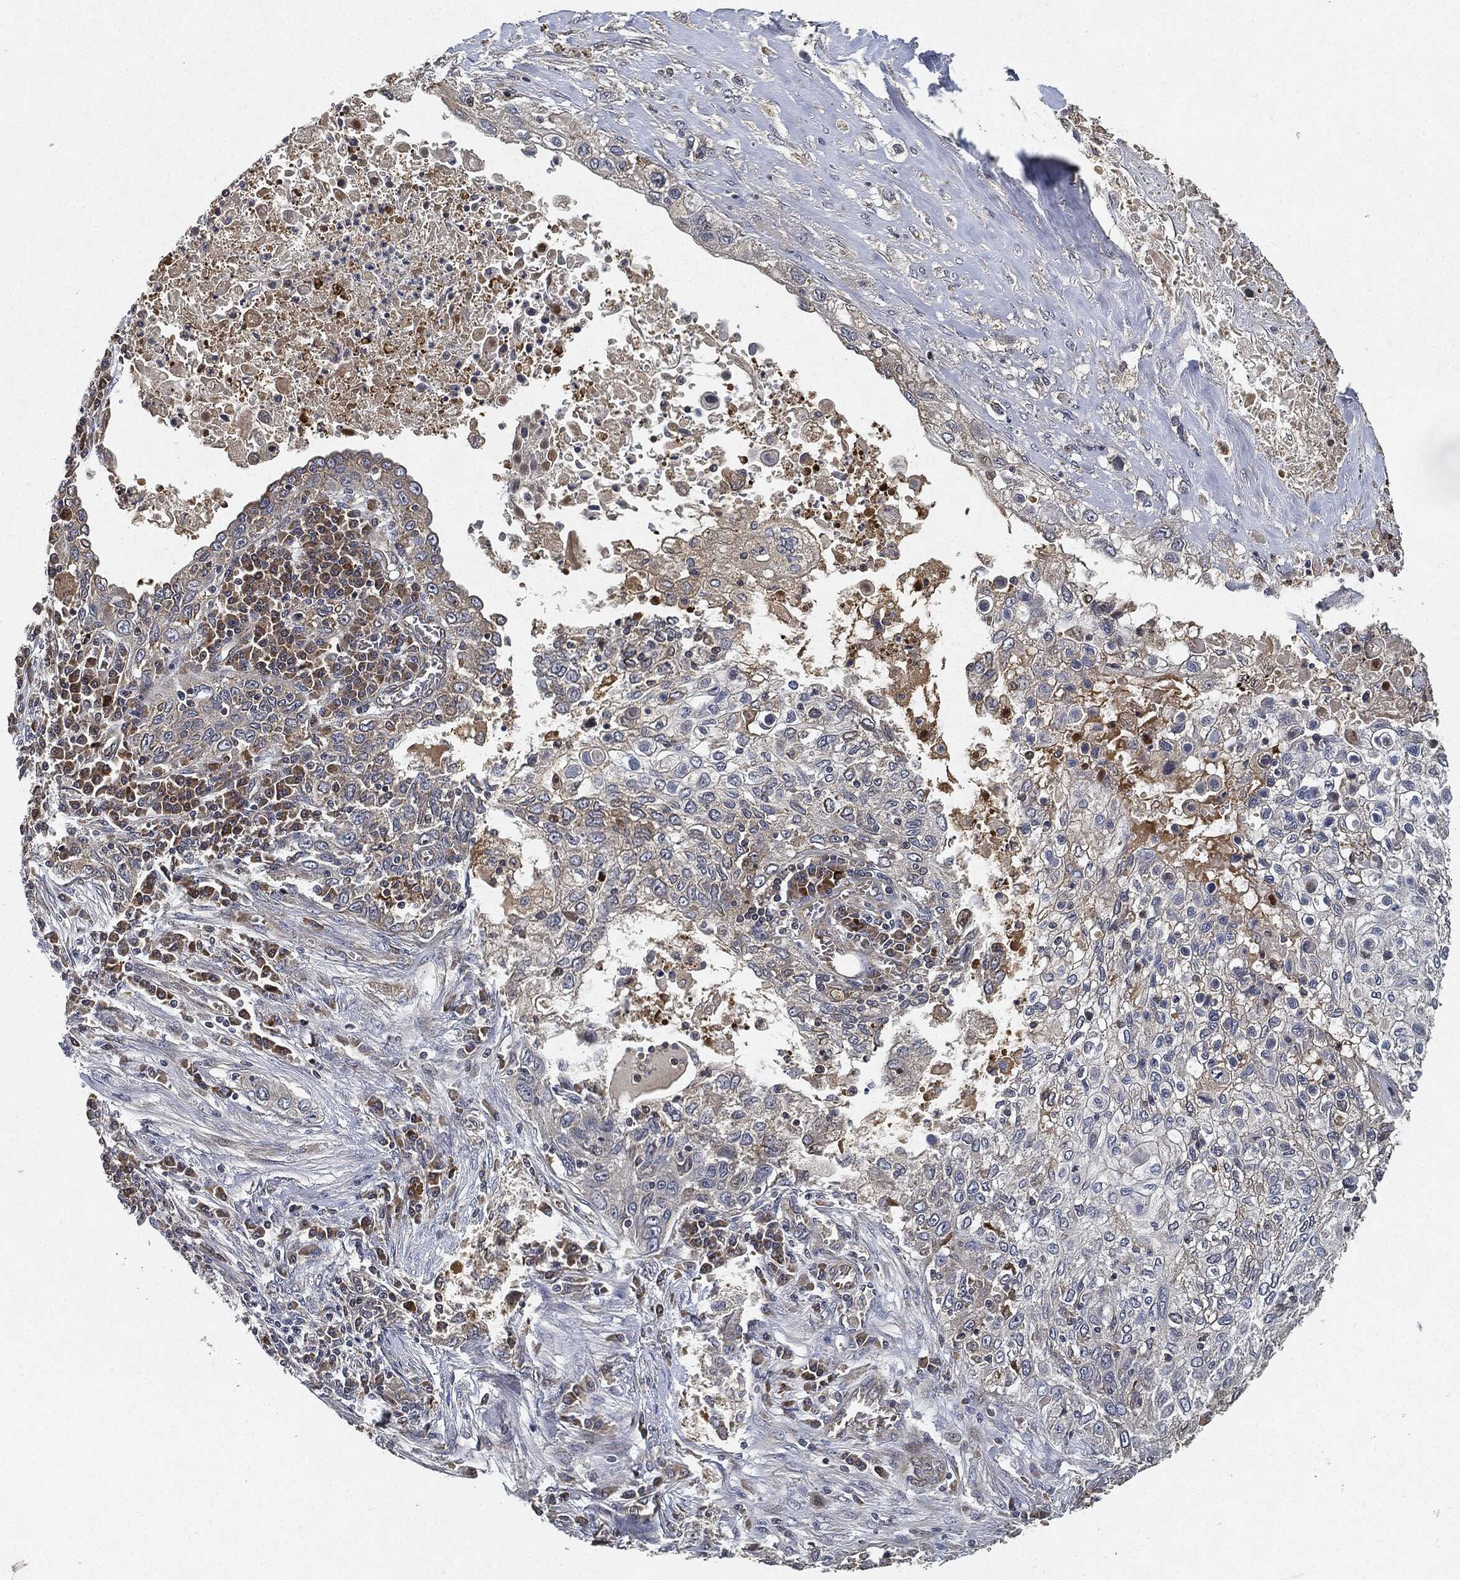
{"staining": {"intensity": "weak", "quantity": "<25%", "location": "cytoplasmic/membranous"}, "tissue": "lung cancer", "cell_type": "Tumor cells", "image_type": "cancer", "snomed": [{"axis": "morphology", "description": "Squamous cell carcinoma, NOS"}, {"axis": "topography", "description": "Lung"}], "caption": "Protein analysis of lung squamous cell carcinoma shows no significant expression in tumor cells.", "gene": "MLST8", "patient": {"sex": "female", "age": 69}}